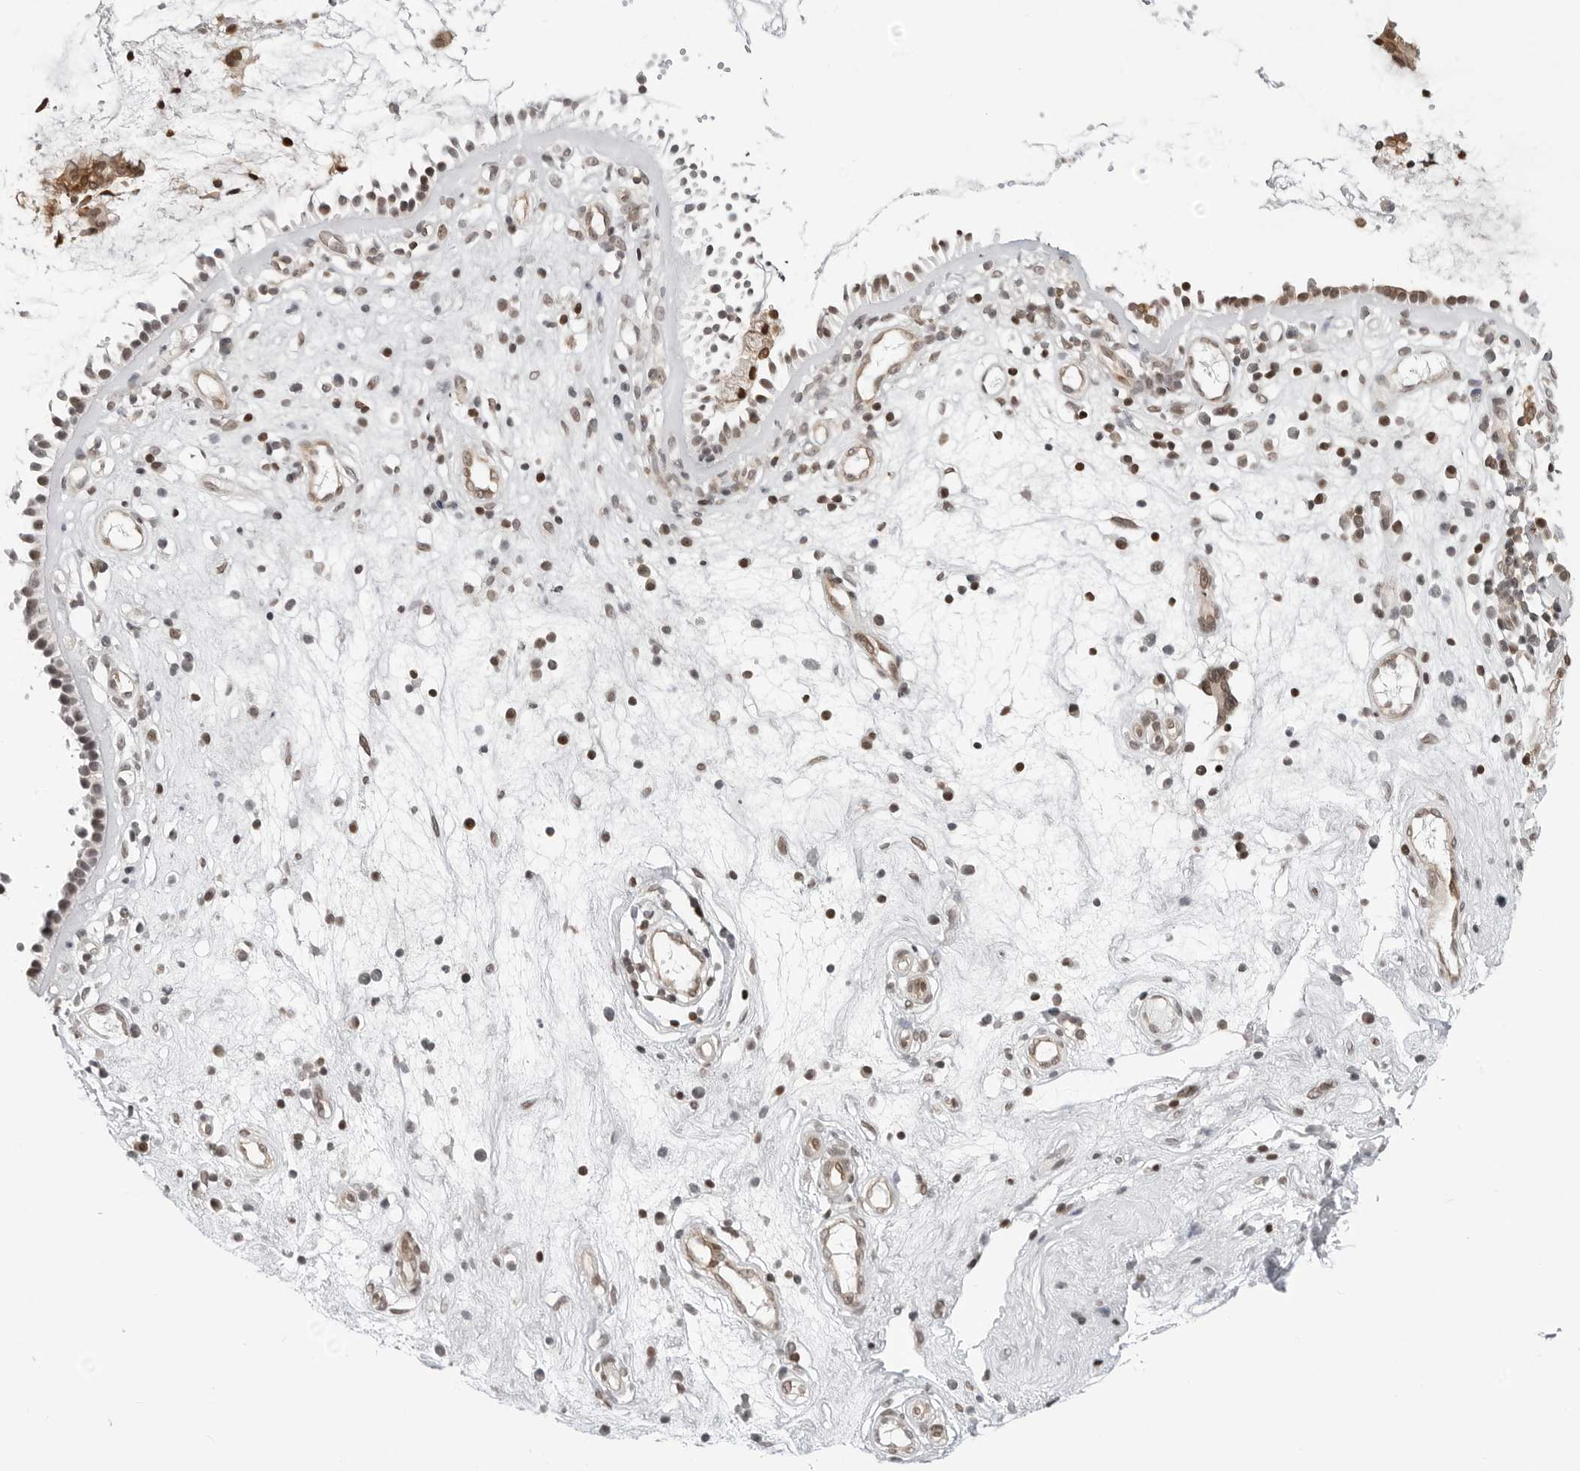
{"staining": {"intensity": "moderate", "quantity": "25%-75%", "location": "nuclear"}, "tissue": "nasopharynx", "cell_type": "Respiratory epithelial cells", "image_type": "normal", "snomed": [{"axis": "morphology", "description": "Normal tissue, NOS"}, {"axis": "topography", "description": "Nasopharynx"}], "caption": "The histopathology image reveals a brown stain indicating the presence of a protein in the nuclear of respiratory epithelial cells in nasopharynx. (DAB (3,3'-diaminobenzidine) = brown stain, brightfield microscopy at high magnification).", "gene": "C8orf33", "patient": {"sex": "female", "age": 39}}